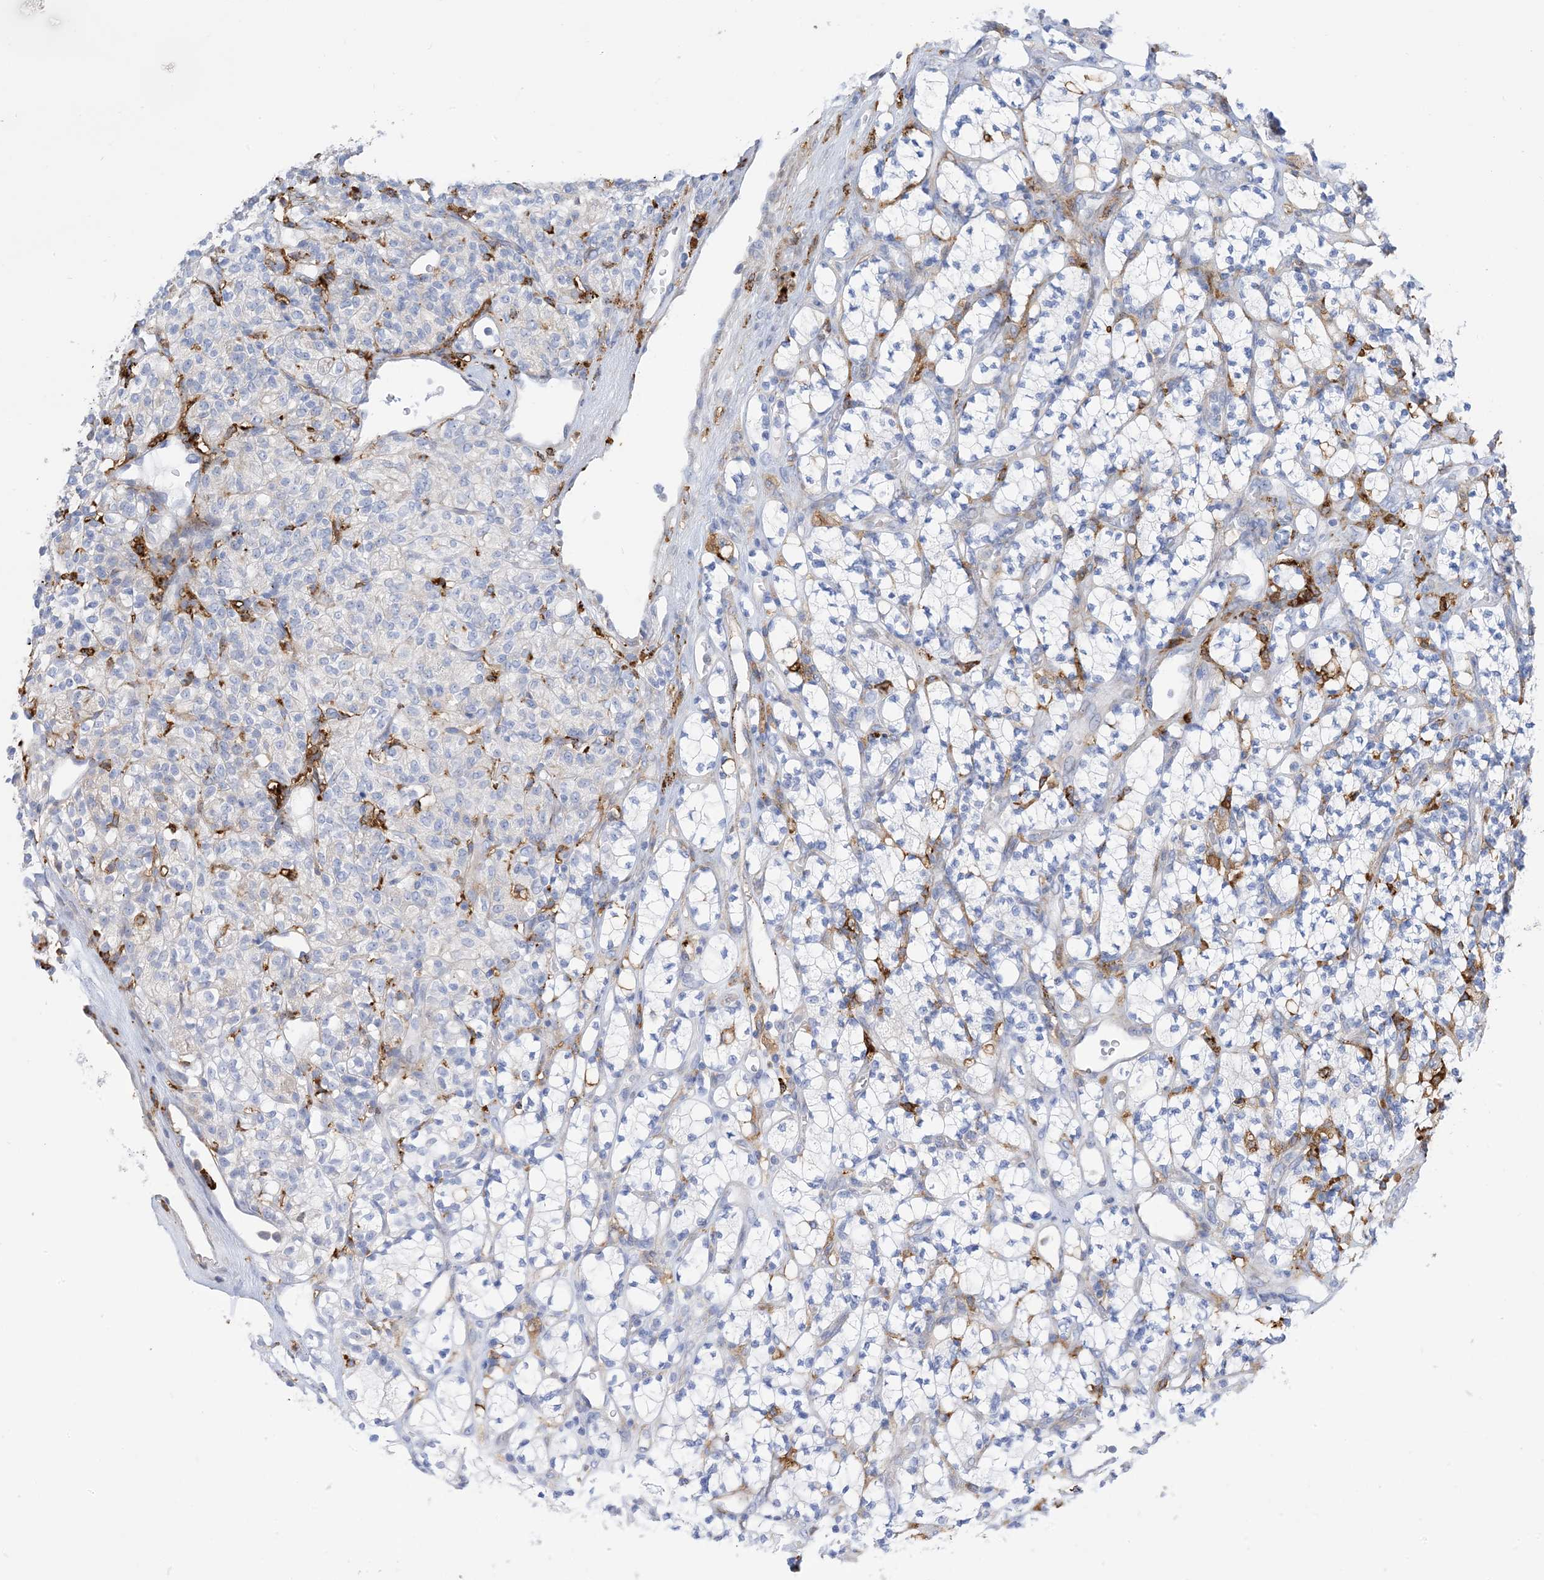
{"staining": {"intensity": "negative", "quantity": "none", "location": "none"}, "tissue": "renal cancer", "cell_type": "Tumor cells", "image_type": "cancer", "snomed": [{"axis": "morphology", "description": "Adenocarcinoma, NOS"}, {"axis": "topography", "description": "Kidney"}], "caption": "Immunohistochemistry of human renal cancer shows no positivity in tumor cells.", "gene": "DPH3", "patient": {"sex": "male", "age": 77}}